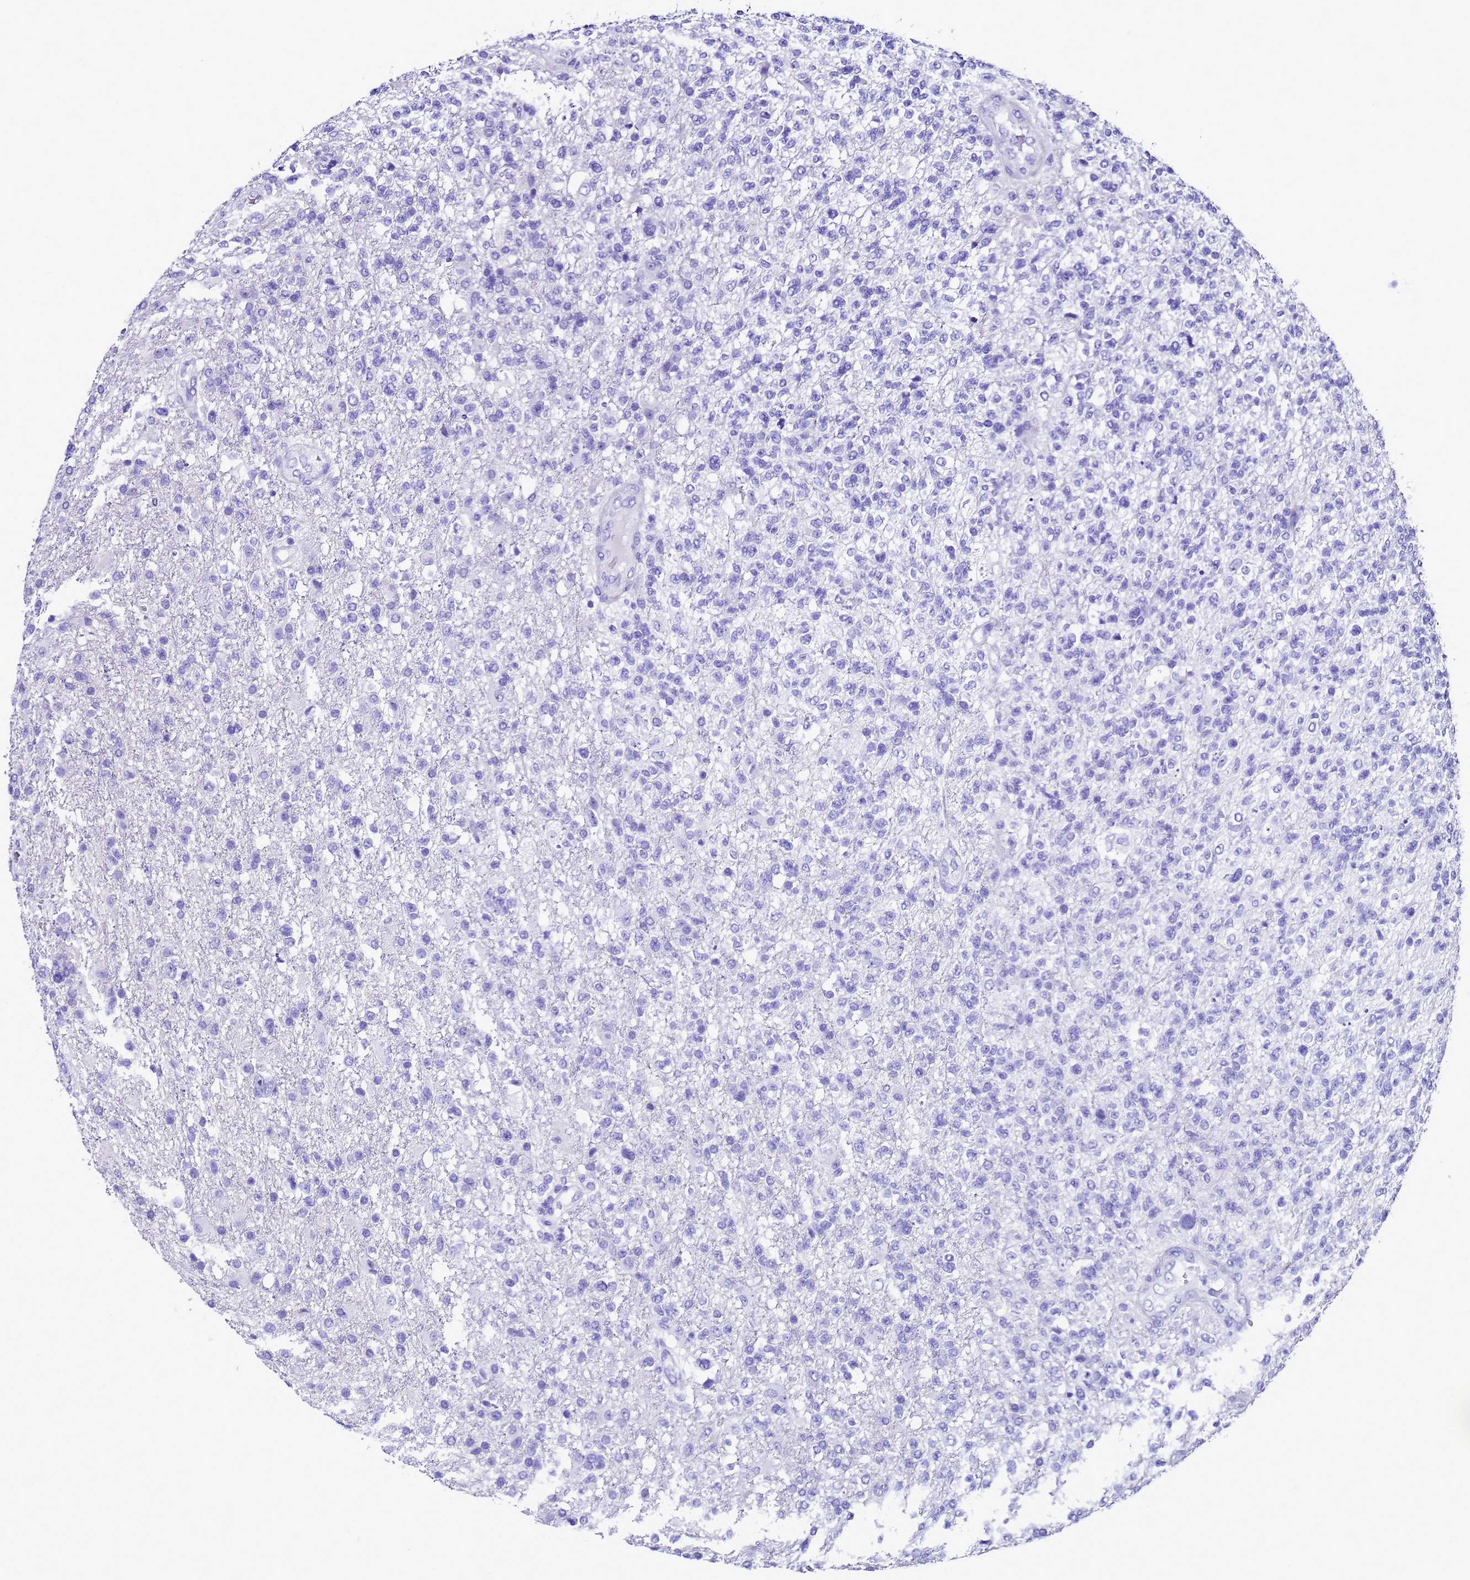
{"staining": {"intensity": "negative", "quantity": "none", "location": "none"}, "tissue": "glioma", "cell_type": "Tumor cells", "image_type": "cancer", "snomed": [{"axis": "morphology", "description": "Glioma, malignant, High grade"}, {"axis": "topography", "description": "Brain"}], "caption": "Immunohistochemical staining of human glioma demonstrates no significant staining in tumor cells.", "gene": "UGT2B10", "patient": {"sex": "male", "age": 56}}